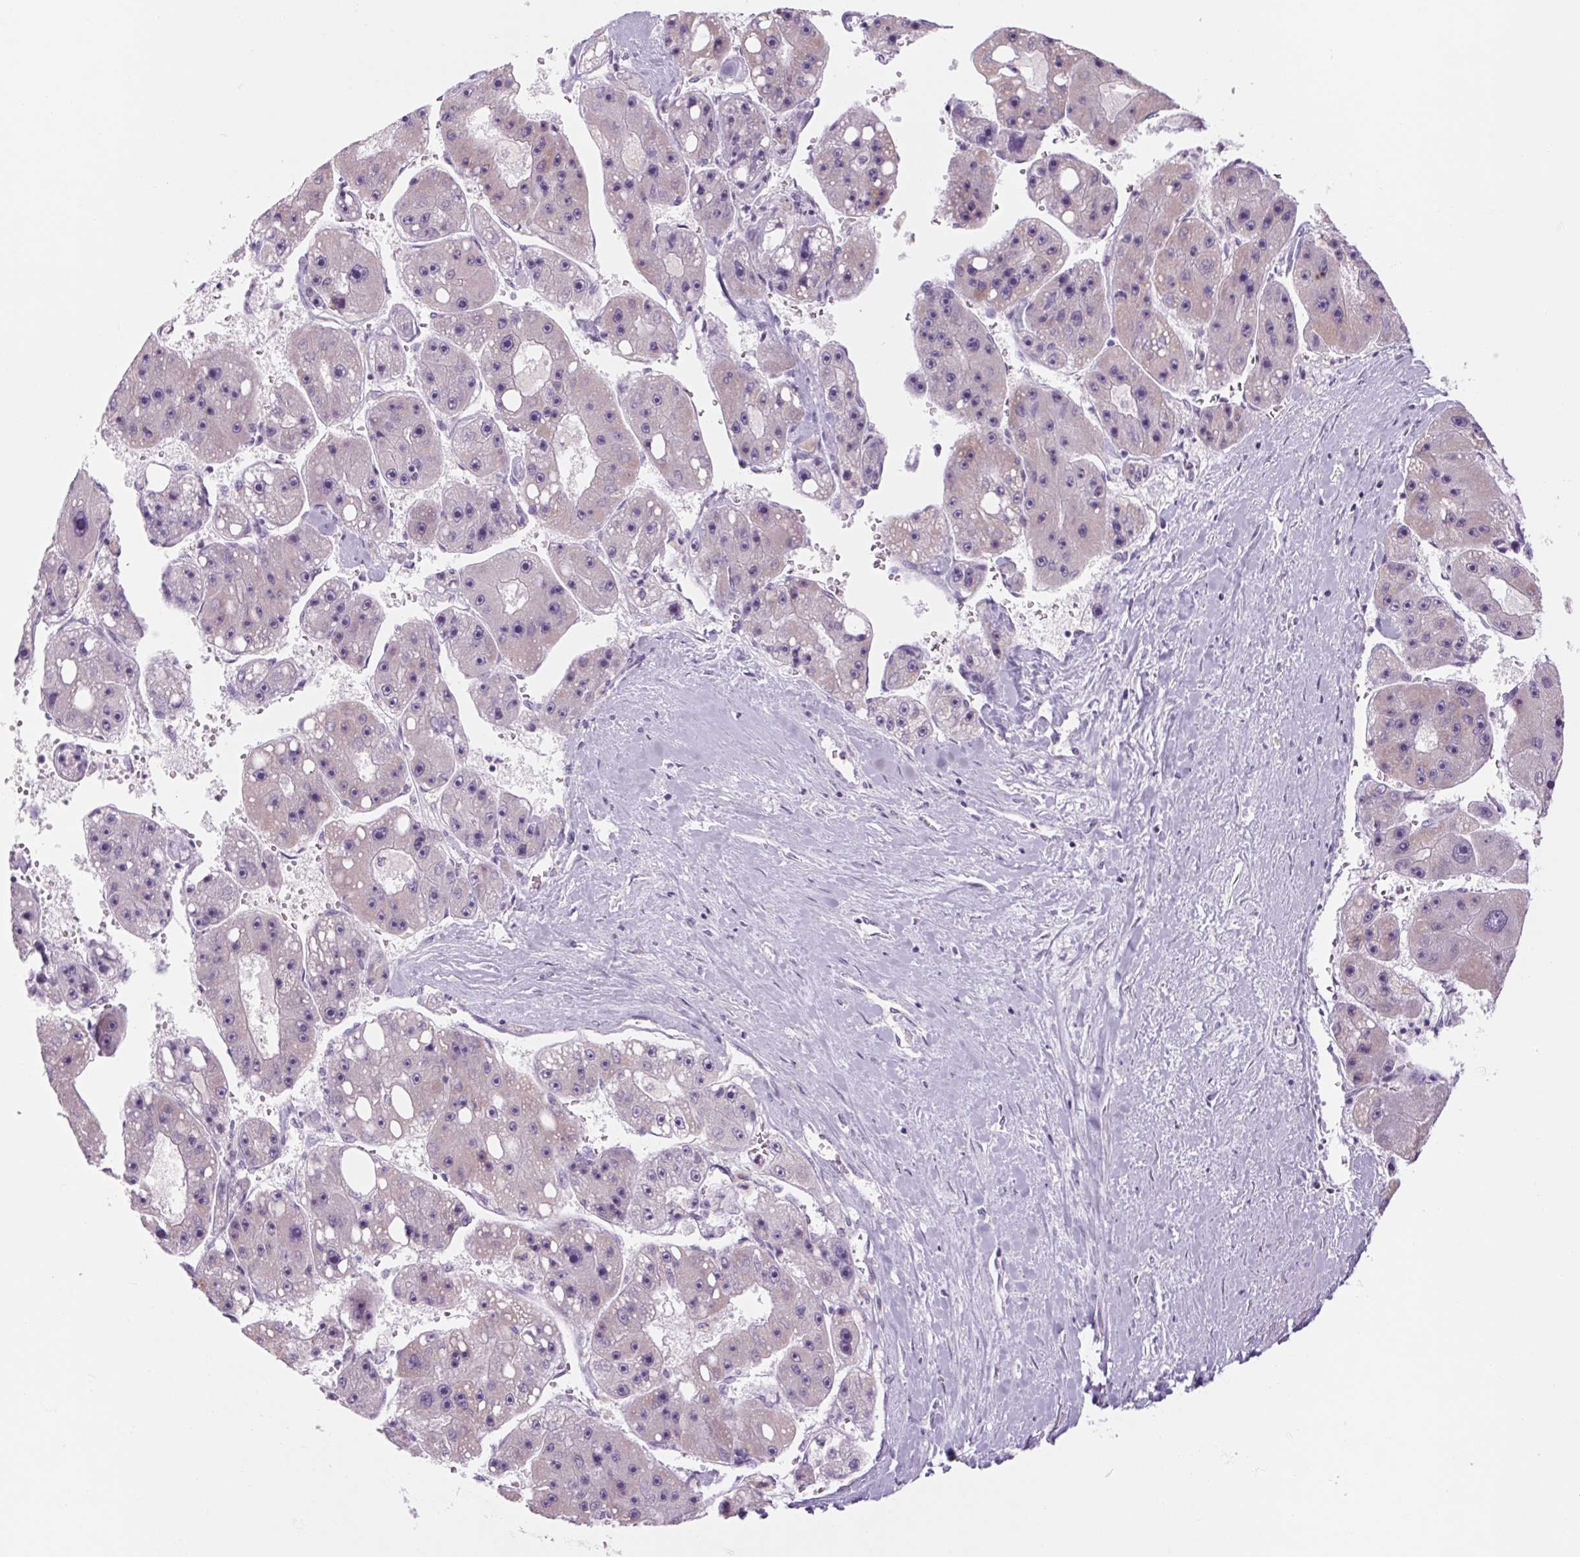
{"staining": {"intensity": "negative", "quantity": "none", "location": "none"}, "tissue": "liver cancer", "cell_type": "Tumor cells", "image_type": "cancer", "snomed": [{"axis": "morphology", "description": "Carcinoma, Hepatocellular, NOS"}, {"axis": "topography", "description": "Liver"}], "caption": "This is an immunohistochemistry (IHC) image of human liver cancer (hepatocellular carcinoma). There is no staining in tumor cells.", "gene": "RPTN", "patient": {"sex": "female", "age": 61}}